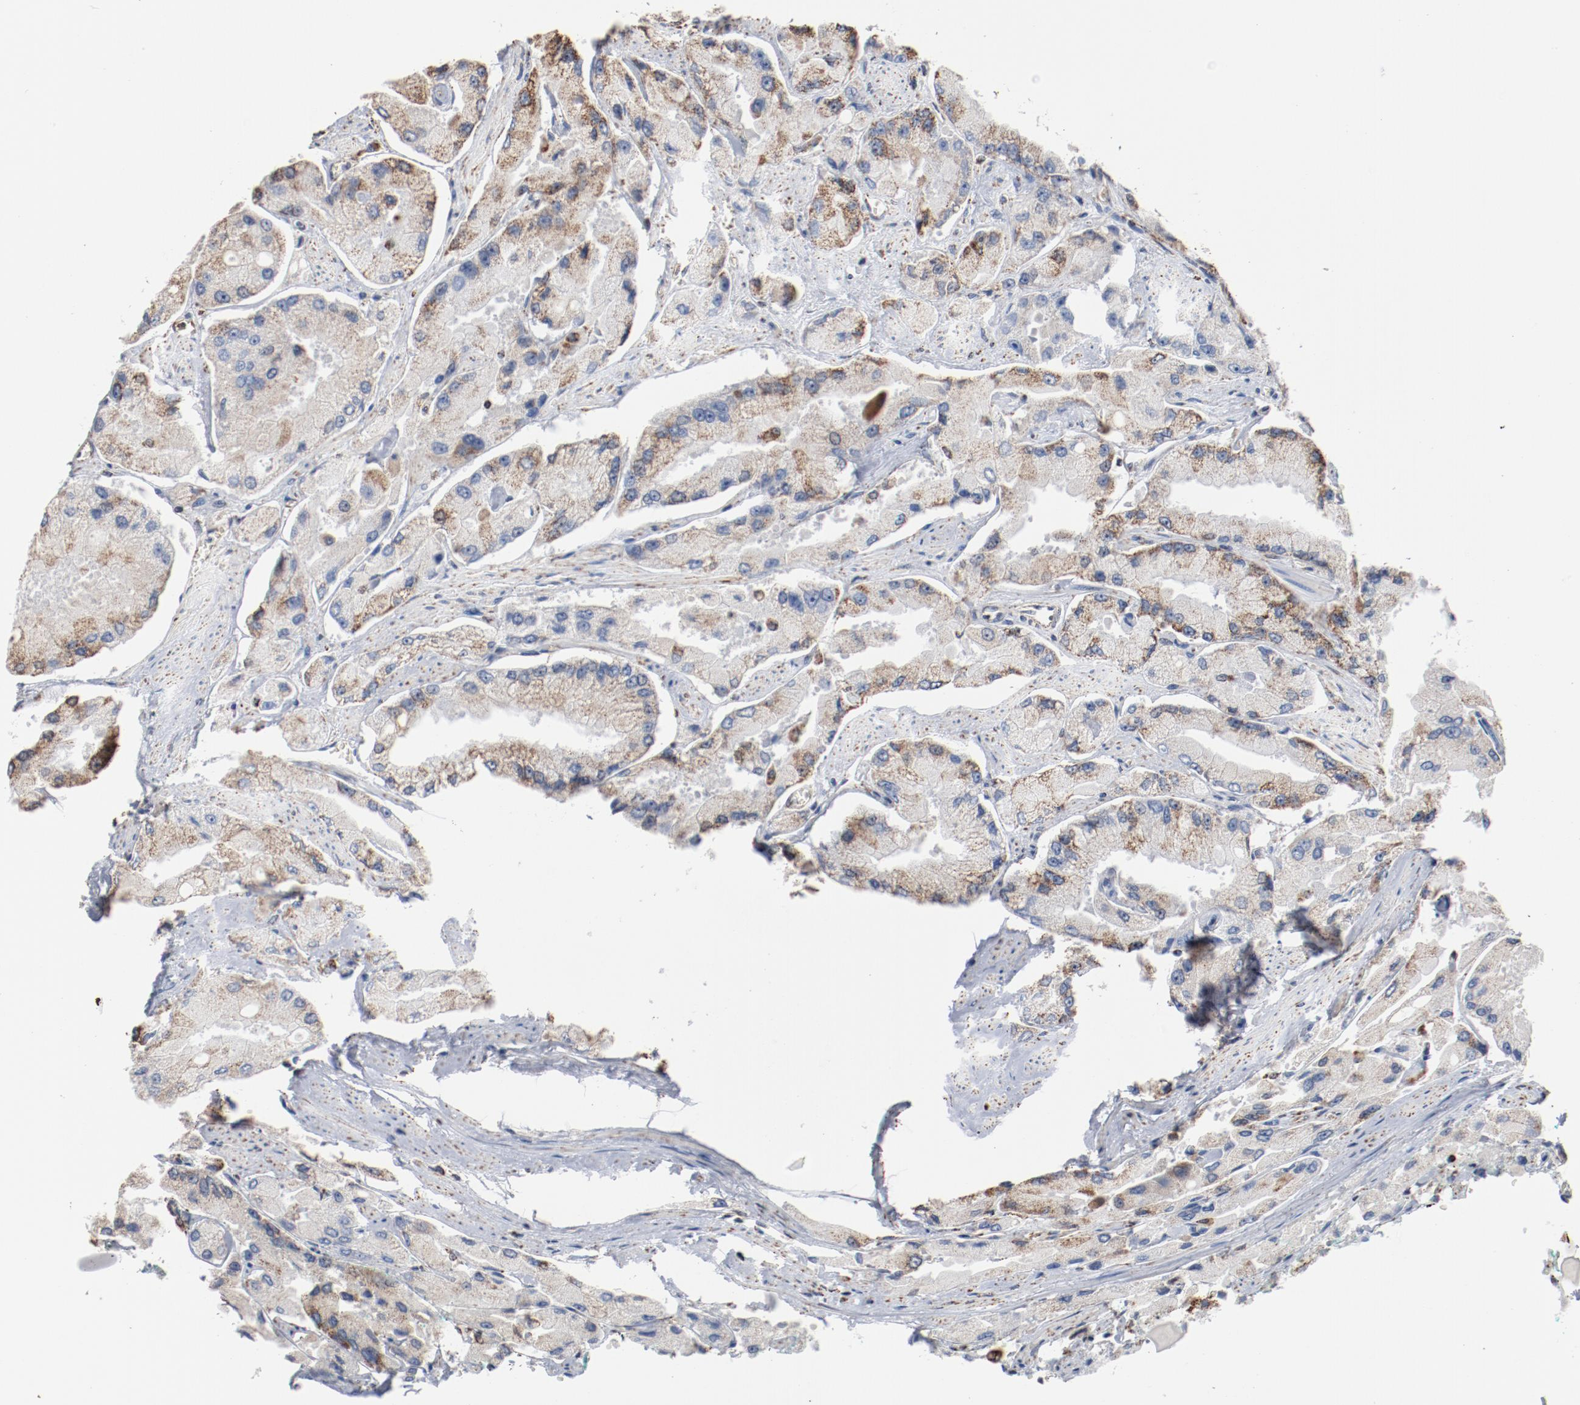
{"staining": {"intensity": "moderate", "quantity": "25%-75%", "location": "cytoplasmic/membranous"}, "tissue": "prostate cancer", "cell_type": "Tumor cells", "image_type": "cancer", "snomed": [{"axis": "morphology", "description": "Adenocarcinoma, High grade"}, {"axis": "topography", "description": "Prostate"}], "caption": "This image displays IHC staining of human adenocarcinoma (high-grade) (prostate), with medium moderate cytoplasmic/membranous expression in approximately 25%-75% of tumor cells.", "gene": "NDUFS4", "patient": {"sex": "male", "age": 58}}